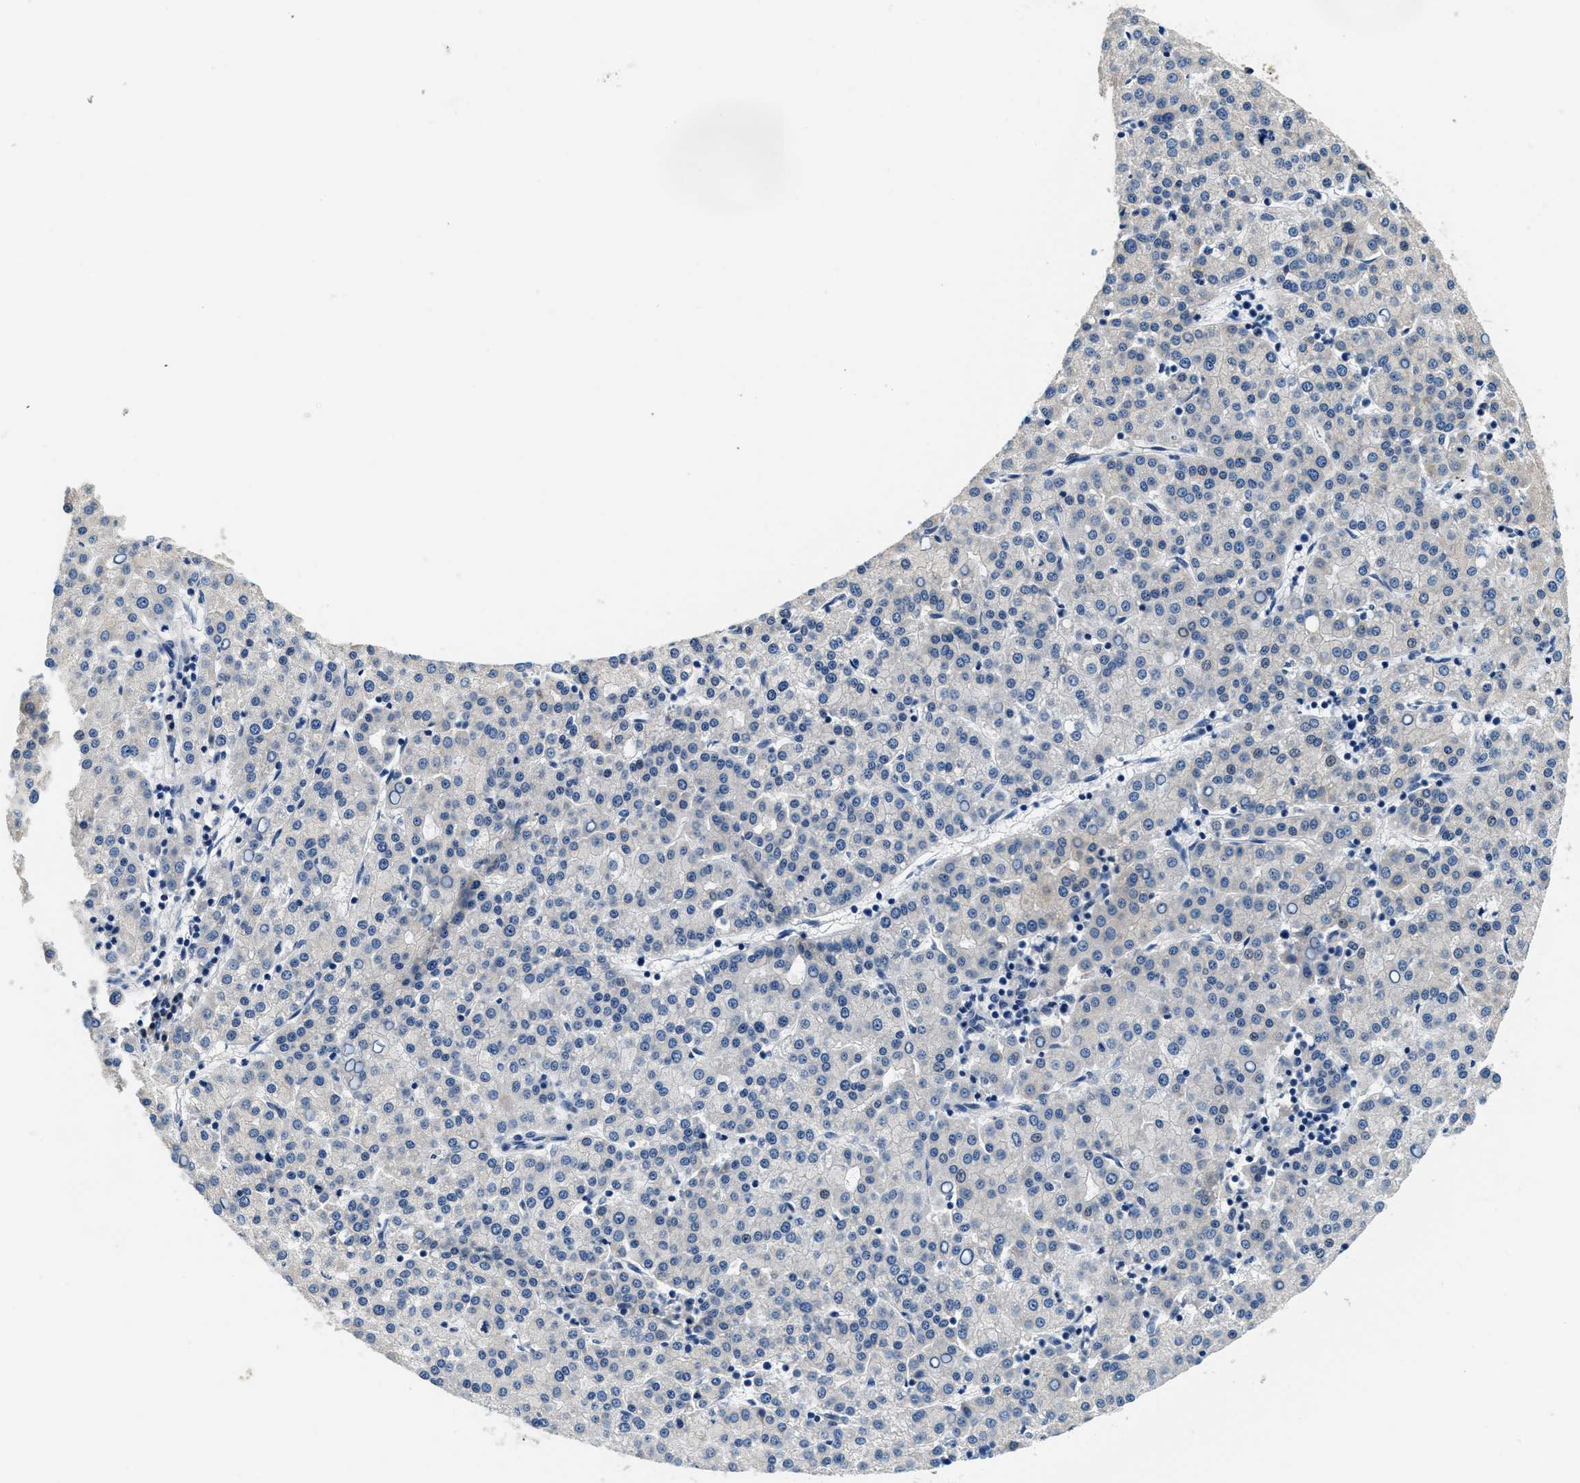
{"staining": {"intensity": "negative", "quantity": "none", "location": "none"}, "tissue": "liver cancer", "cell_type": "Tumor cells", "image_type": "cancer", "snomed": [{"axis": "morphology", "description": "Carcinoma, Hepatocellular, NOS"}, {"axis": "topography", "description": "Liver"}], "caption": "There is no significant expression in tumor cells of hepatocellular carcinoma (liver).", "gene": "ALDH3A2", "patient": {"sex": "female", "age": 58}}